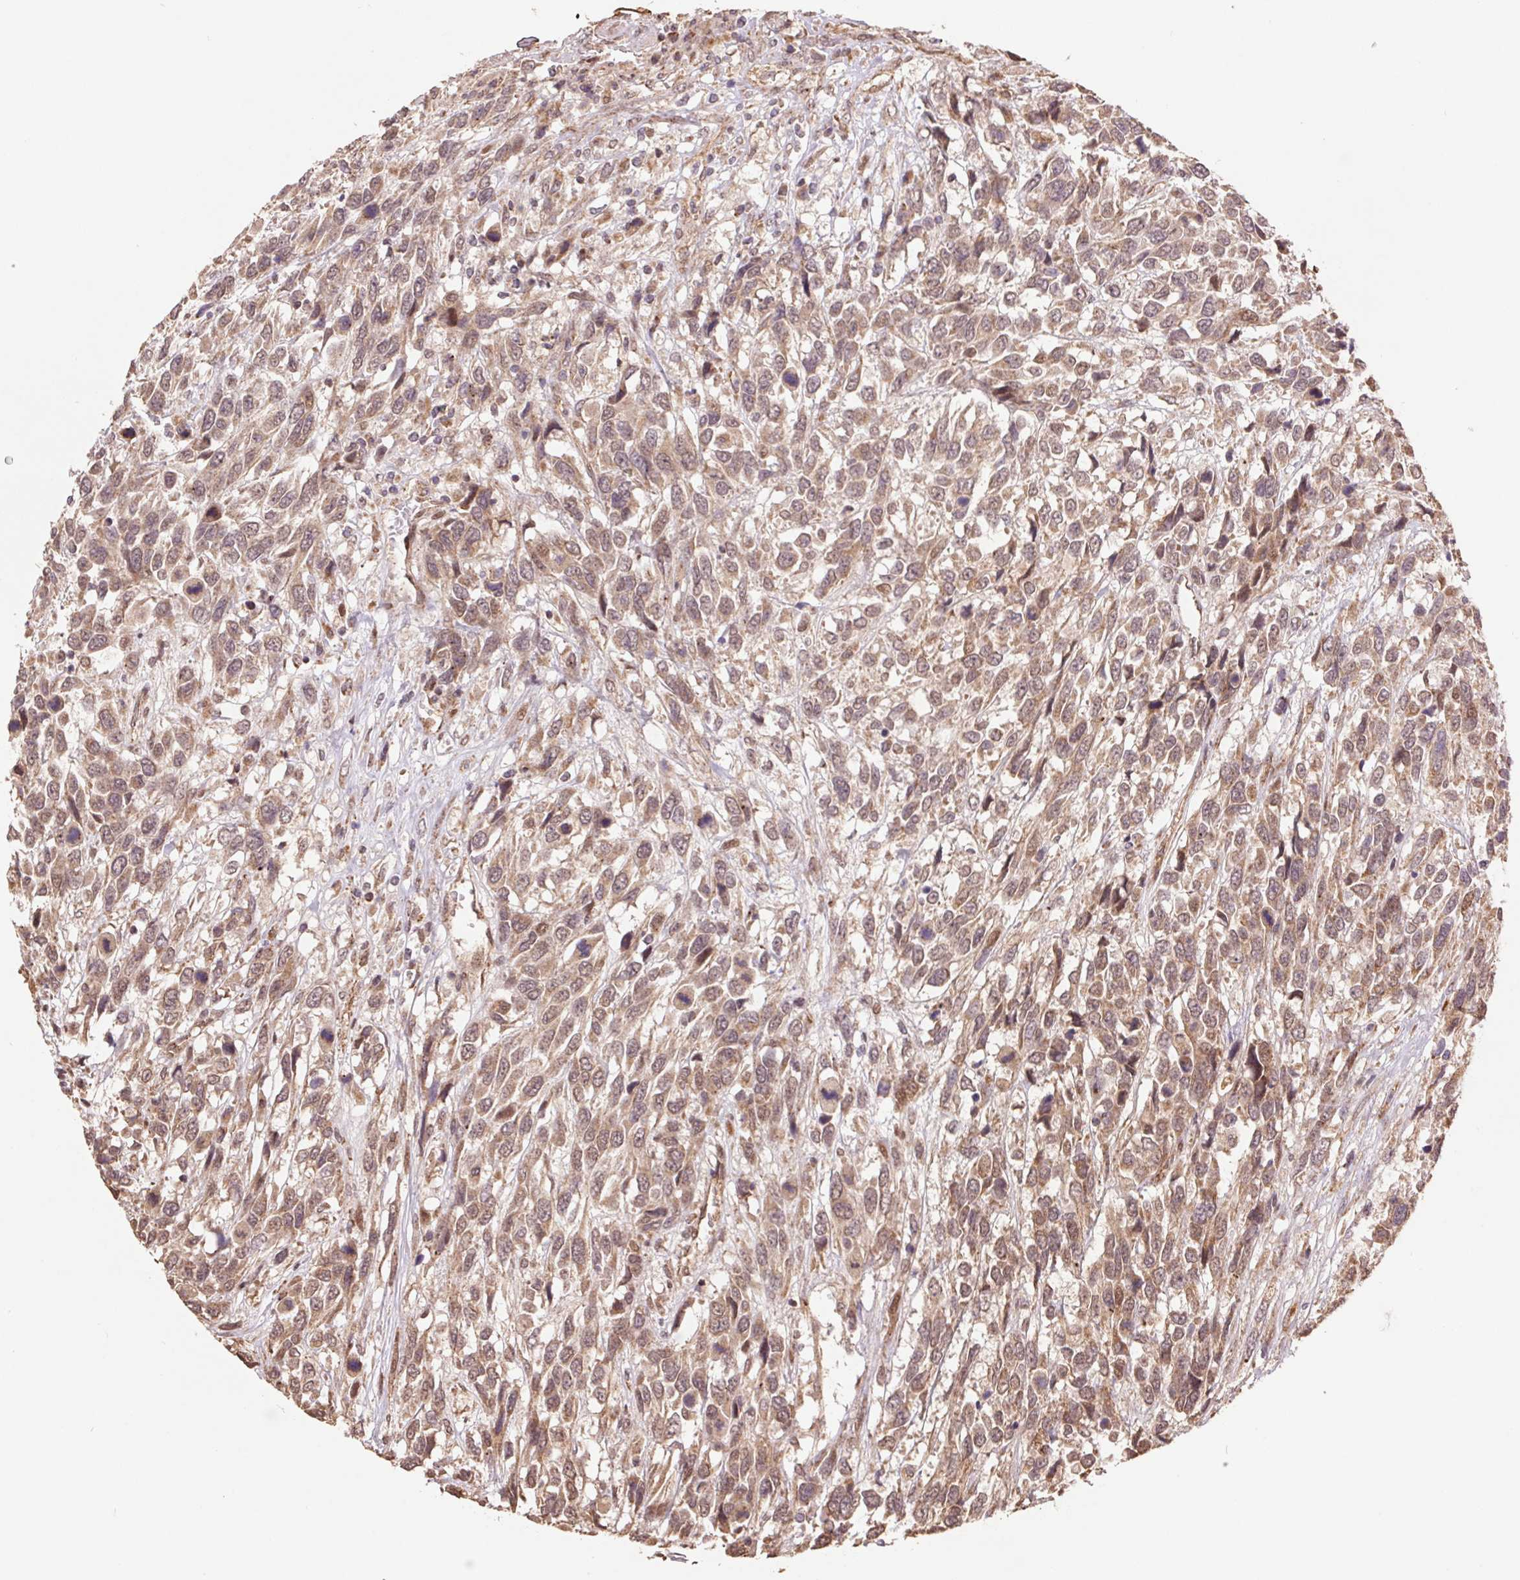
{"staining": {"intensity": "moderate", "quantity": ">75%", "location": "cytoplasmic/membranous,nuclear"}, "tissue": "urothelial cancer", "cell_type": "Tumor cells", "image_type": "cancer", "snomed": [{"axis": "morphology", "description": "Urothelial carcinoma, High grade"}, {"axis": "topography", "description": "Urinary bladder"}], "caption": "Protein positivity by immunohistochemistry (IHC) shows moderate cytoplasmic/membranous and nuclear staining in approximately >75% of tumor cells in urothelial cancer.", "gene": "PDHA1", "patient": {"sex": "female", "age": 70}}